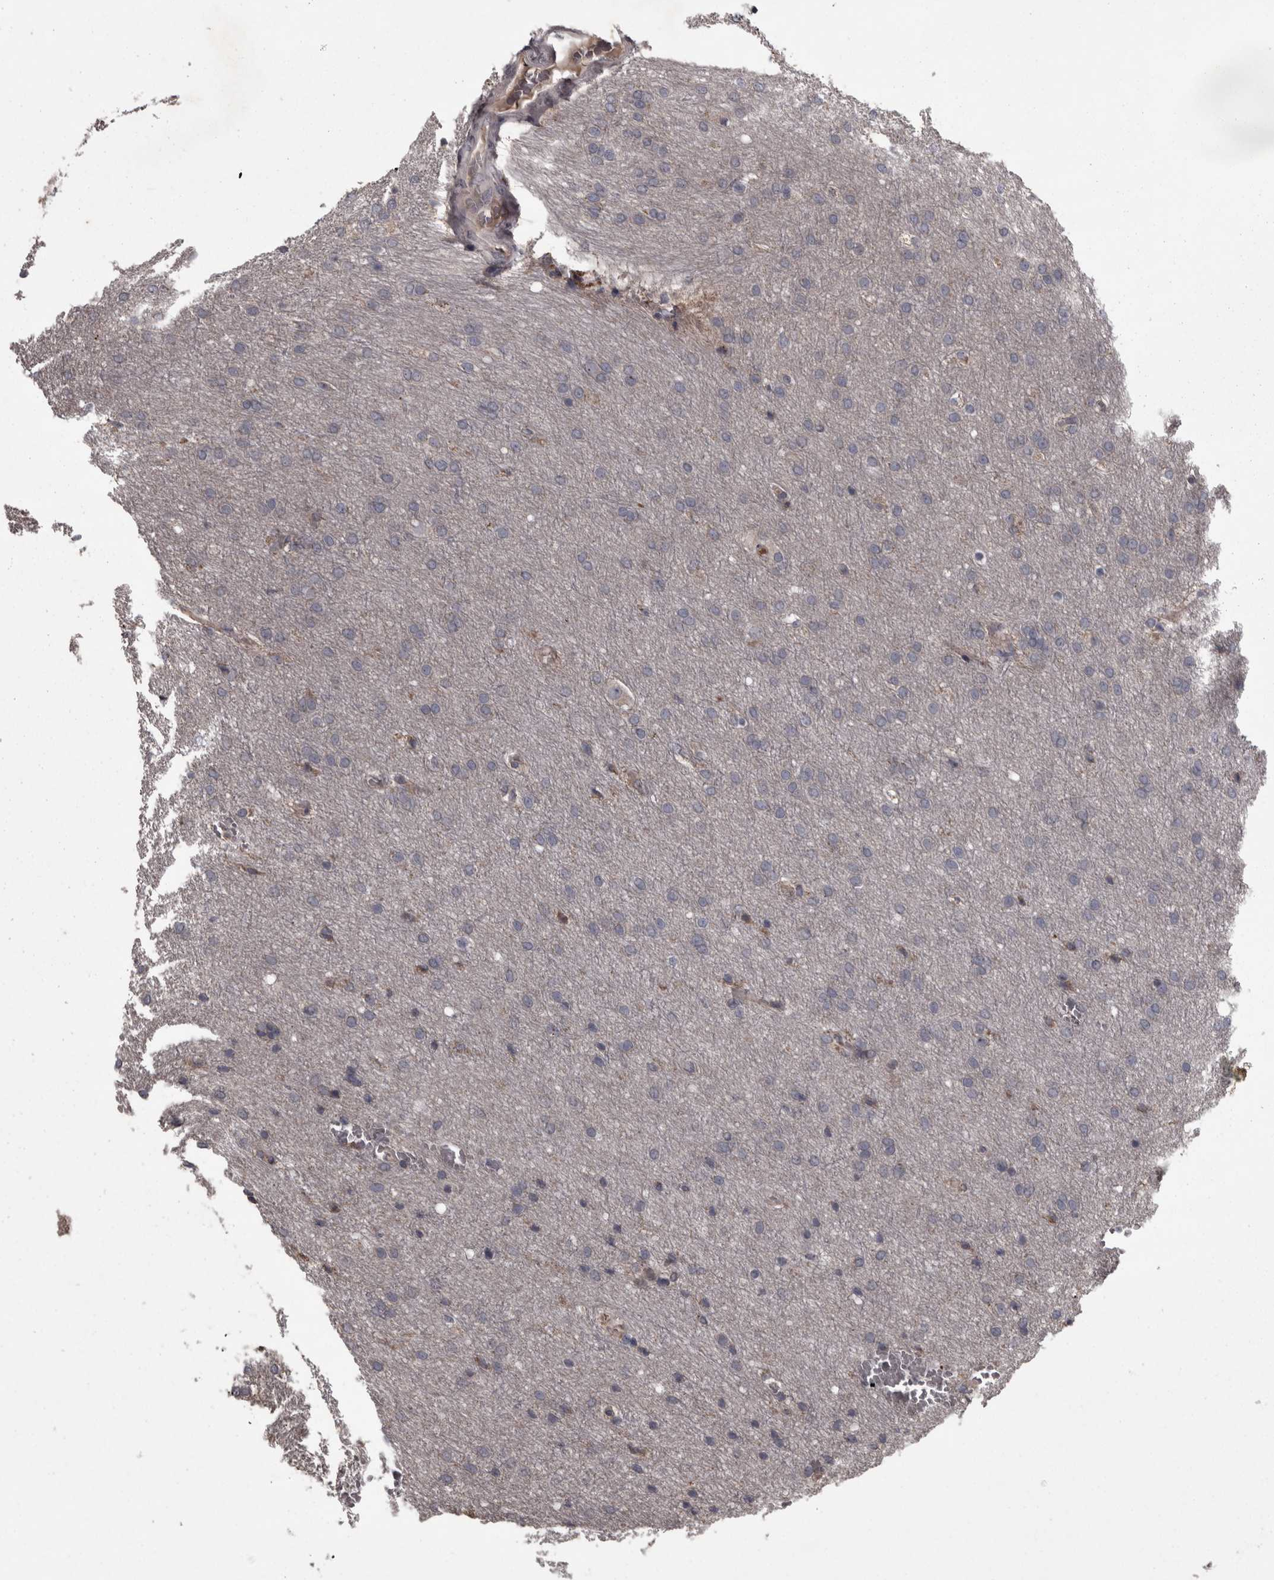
{"staining": {"intensity": "negative", "quantity": "none", "location": "none"}, "tissue": "glioma", "cell_type": "Tumor cells", "image_type": "cancer", "snomed": [{"axis": "morphology", "description": "Glioma, malignant, Low grade"}, {"axis": "topography", "description": "Brain"}], "caption": "Immunohistochemical staining of human glioma exhibits no significant expression in tumor cells.", "gene": "PCDH17", "patient": {"sex": "female", "age": 37}}